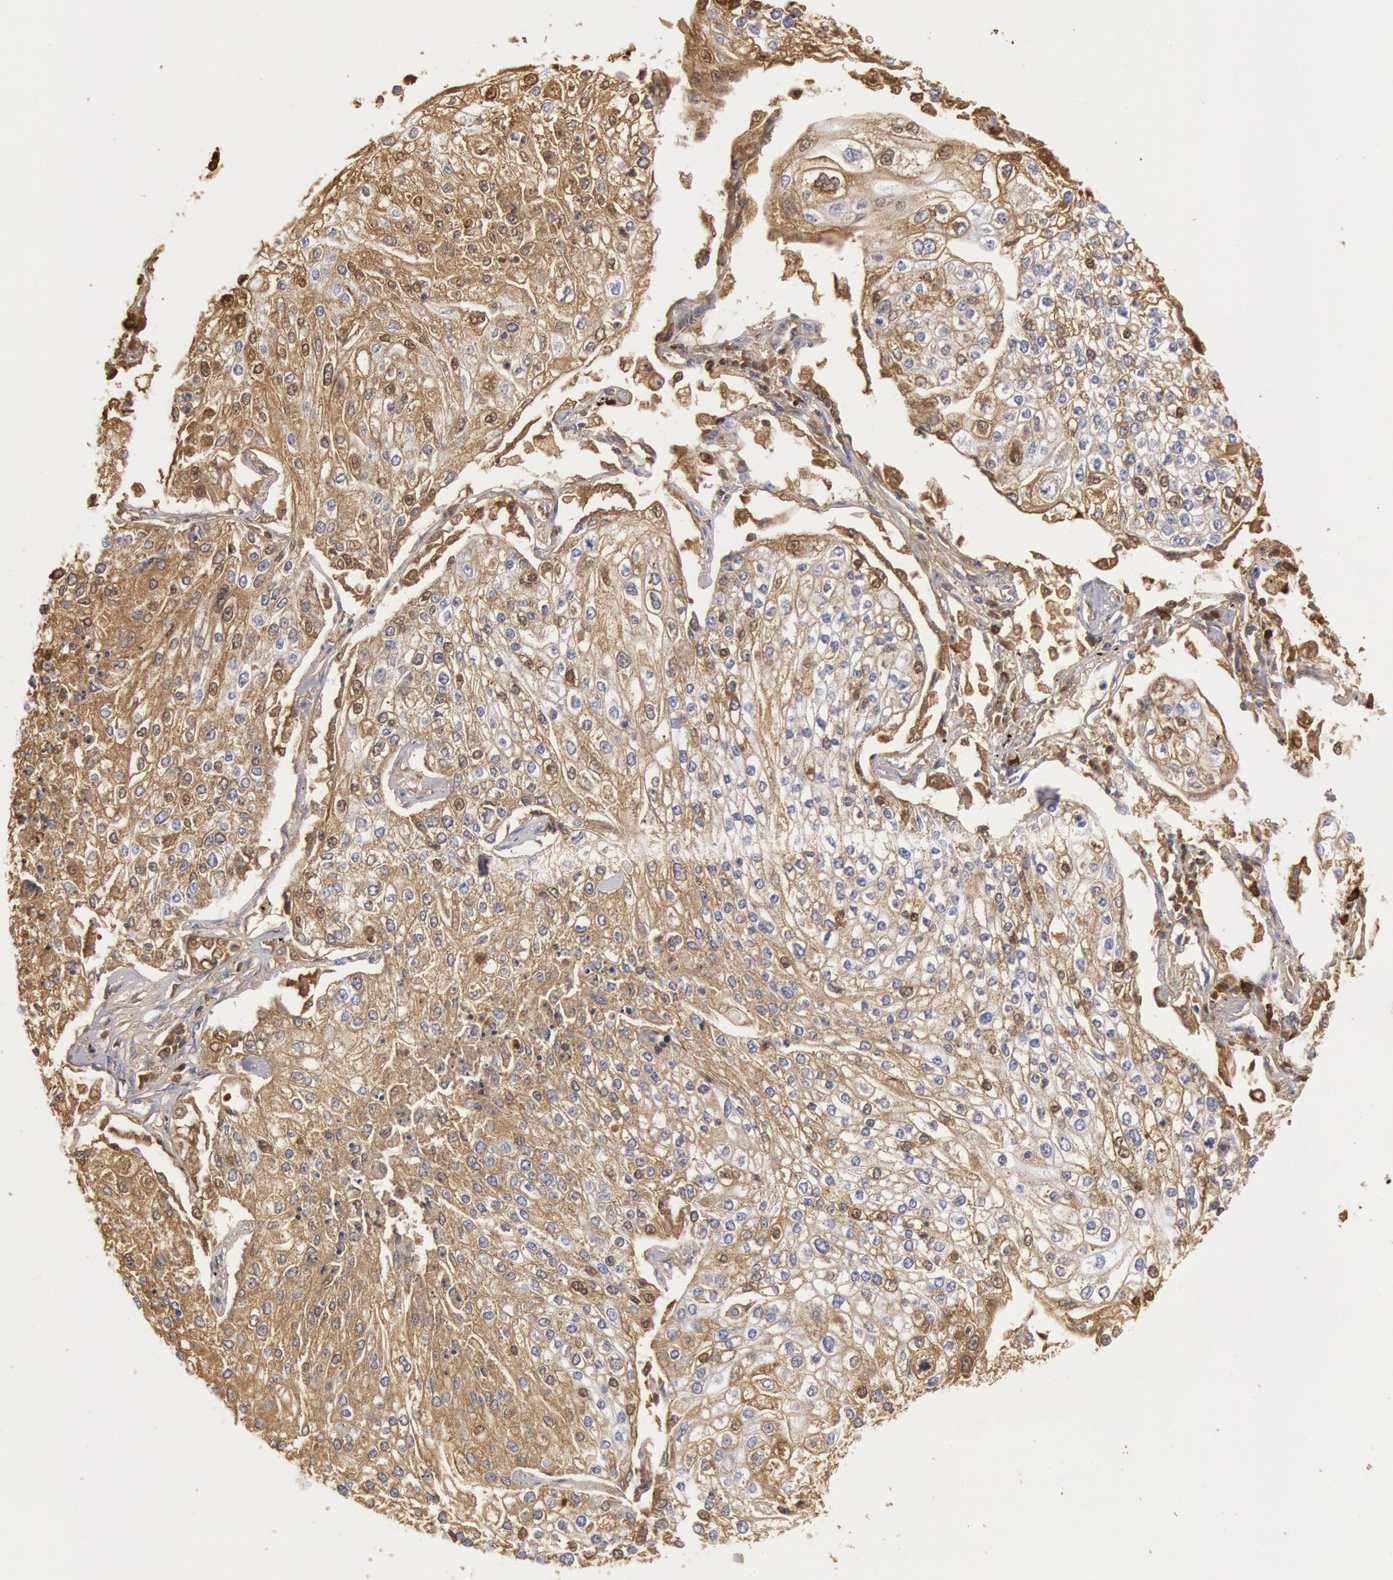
{"staining": {"intensity": "weak", "quantity": ">75%", "location": "cytoplasmic/membranous"}, "tissue": "lung cancer", "cell_type": "Tumor cells", "image_type": "cancer", "snomed": [{"axis": "morphology", "description": "Squamous cell carcinoma, NOS"}, {"axis": "topography", "description": "Lung"}], "caption": "Approximately >75% of tumor cells in human squamous cell carcinoma (lung) demonstrate weak cytoplasmic/membranous protein expression as visualized by brown immunohistochemical staining.", "gene": "IGHA1", "patient": {"sex": "male", "age": 75}}